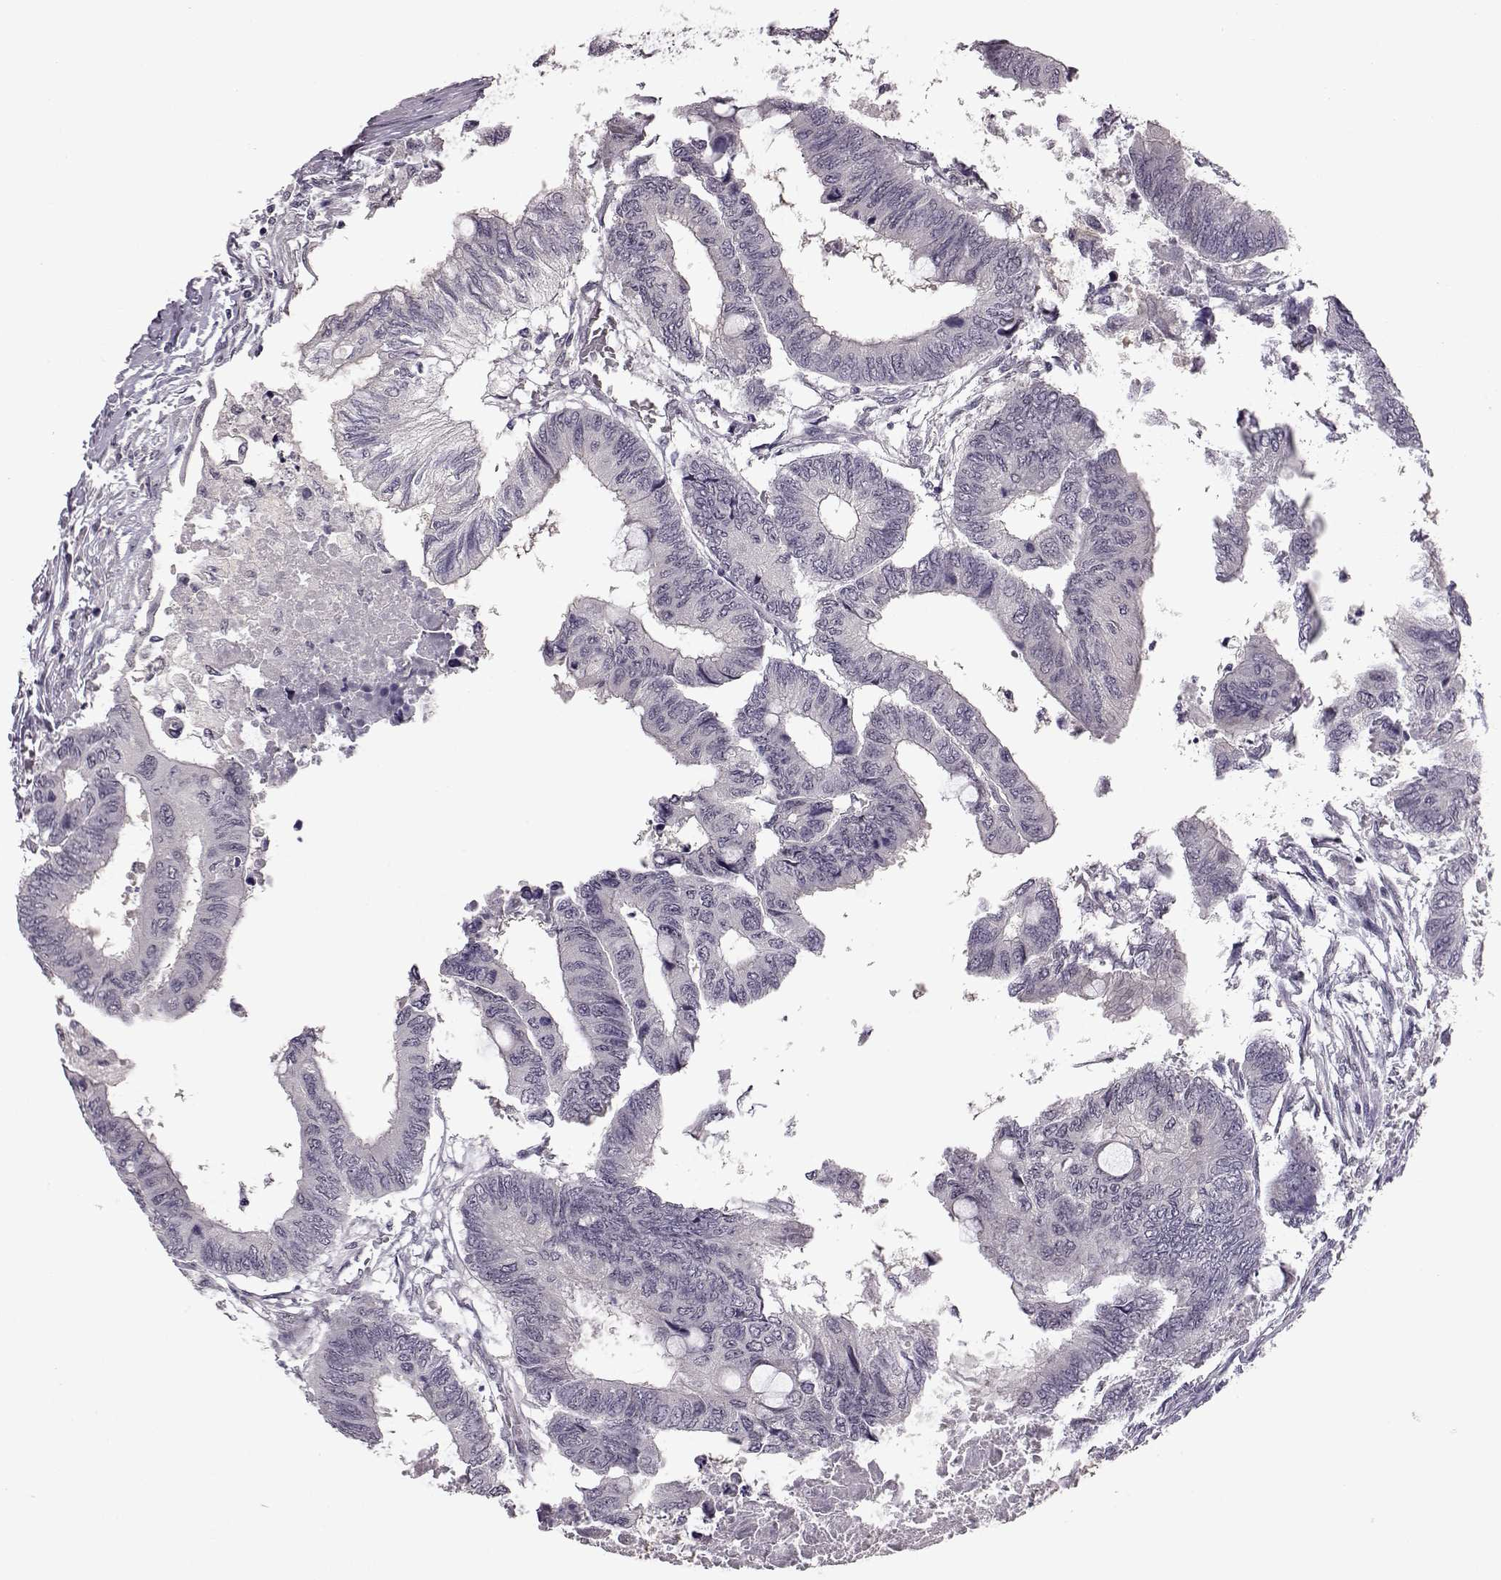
{"staining": {"intensity": "negative", "quantity": "none", "location": "none"}, "tissue": "colorectal cancer", "cell_type": "Tumor cells", "image_type": "cancer", "snomed": [{"axis": "morphology", "description": "Normal tissue, NOS"}, {"axis": "morphology", "description": "Adenocarcinoma, NOS"}, {"axis": "topography", "description": "Rectum"}, {"axis": "topography", "description": "Peripheral nerve tissue"}], "caption": "The immunohistochemistry histopathology image has no significant positivity in tumor cells of colorectal cancer tissue.", "gene": "C10orf62", "patient": {"sex": "male", "age": 92}}